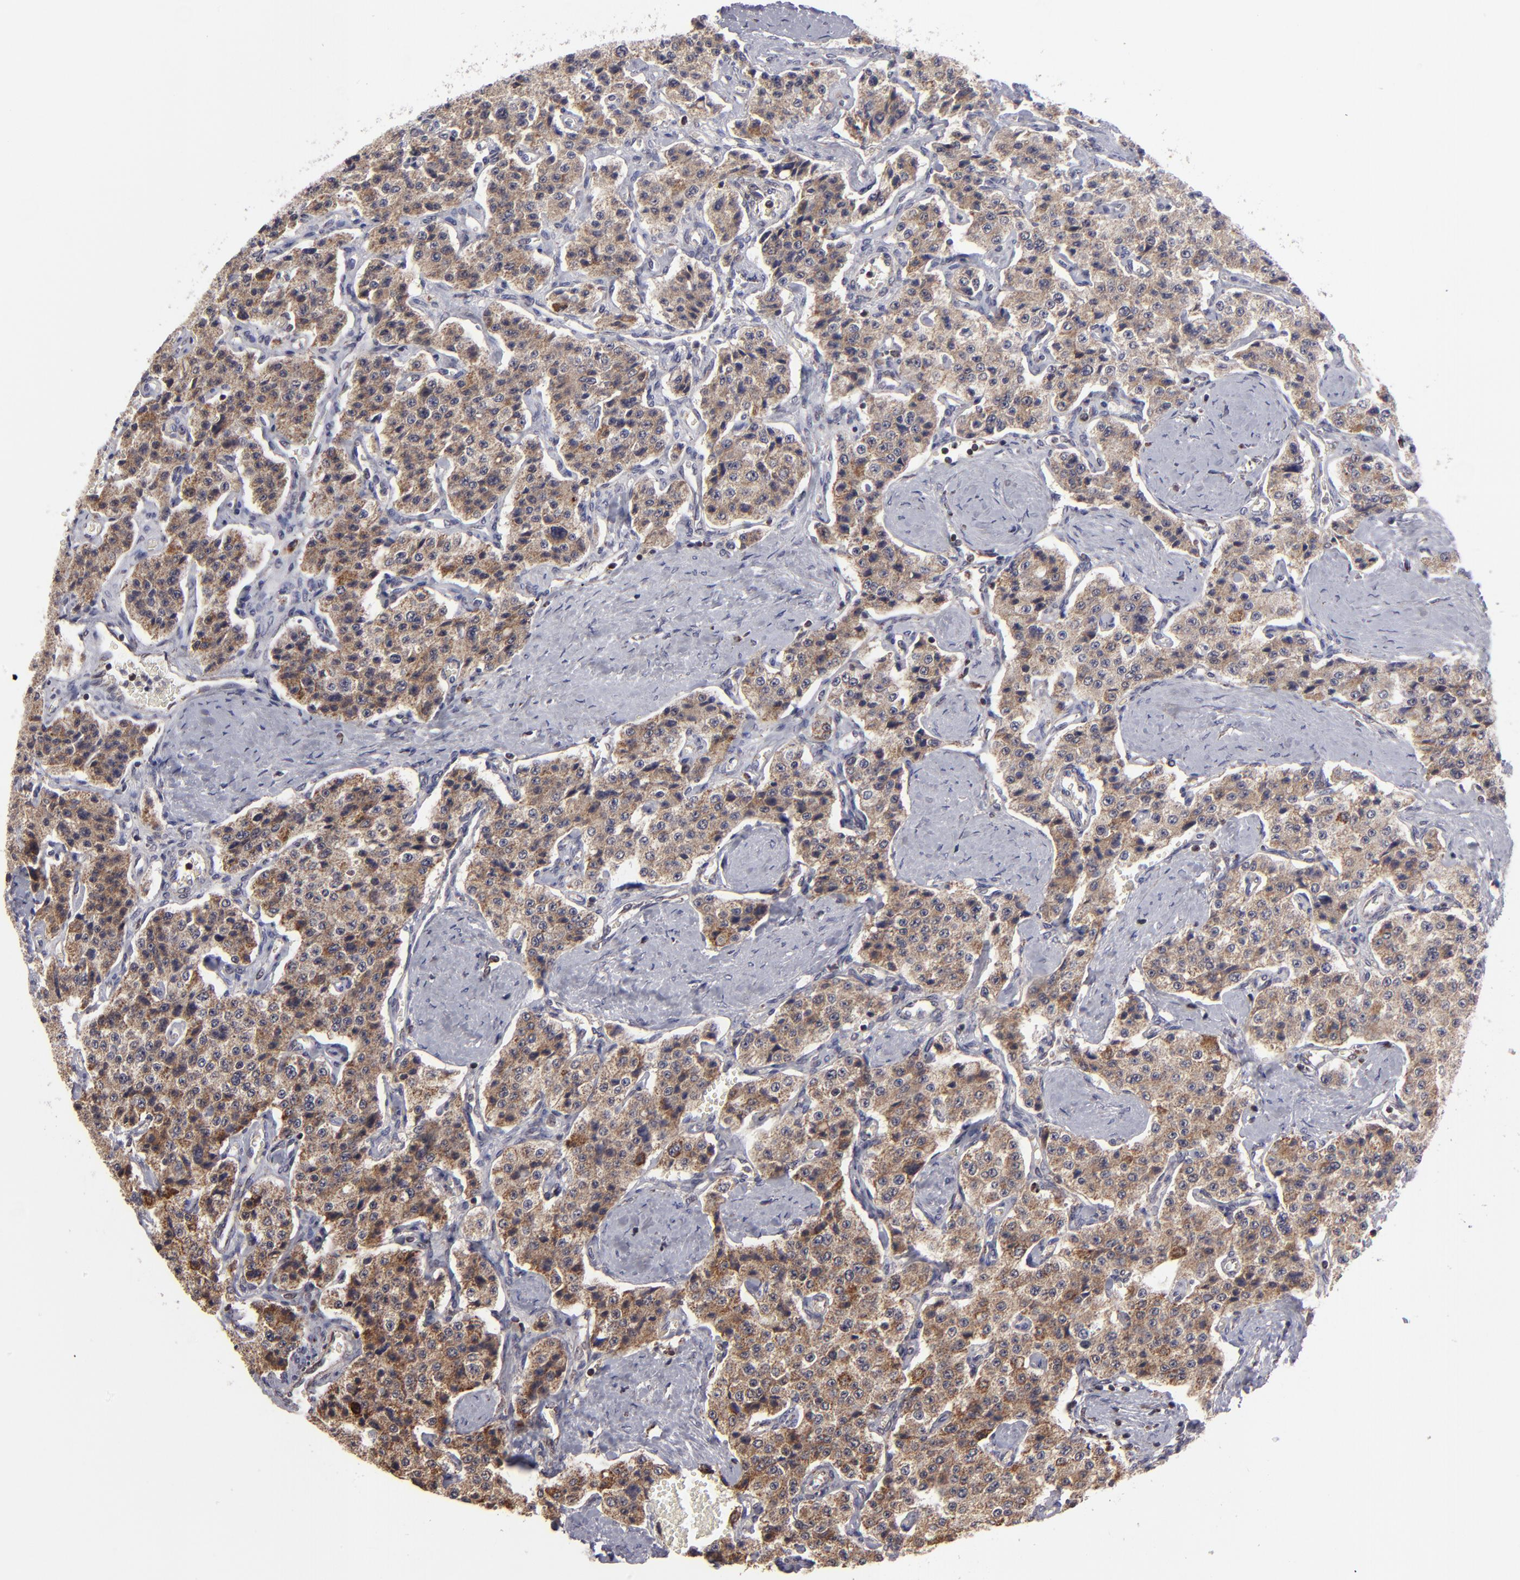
{"staining": {"intensity": "weak", "quantity": ">75%", "location": "cytoplasmic/membranous"}, "tissue": "carcinoid", "cell_type": "Tumor cells", "image_type": "cancer", "snomed": [{"axis": "morphology", "description": "Carcinoid, malignant, NOS"}, {"axis": "topography", "description": "Small intestine"}], "caption": "Immunohistochemistry (IHC) image of human malignant carcinoid stained for a protein (brown), which shows low levels of weak cytoplasmic/membranous expression in approximately >75% of tumor cells.", "gene": "SLC15A1", "patient": {"sex": "male", "age": 52}}